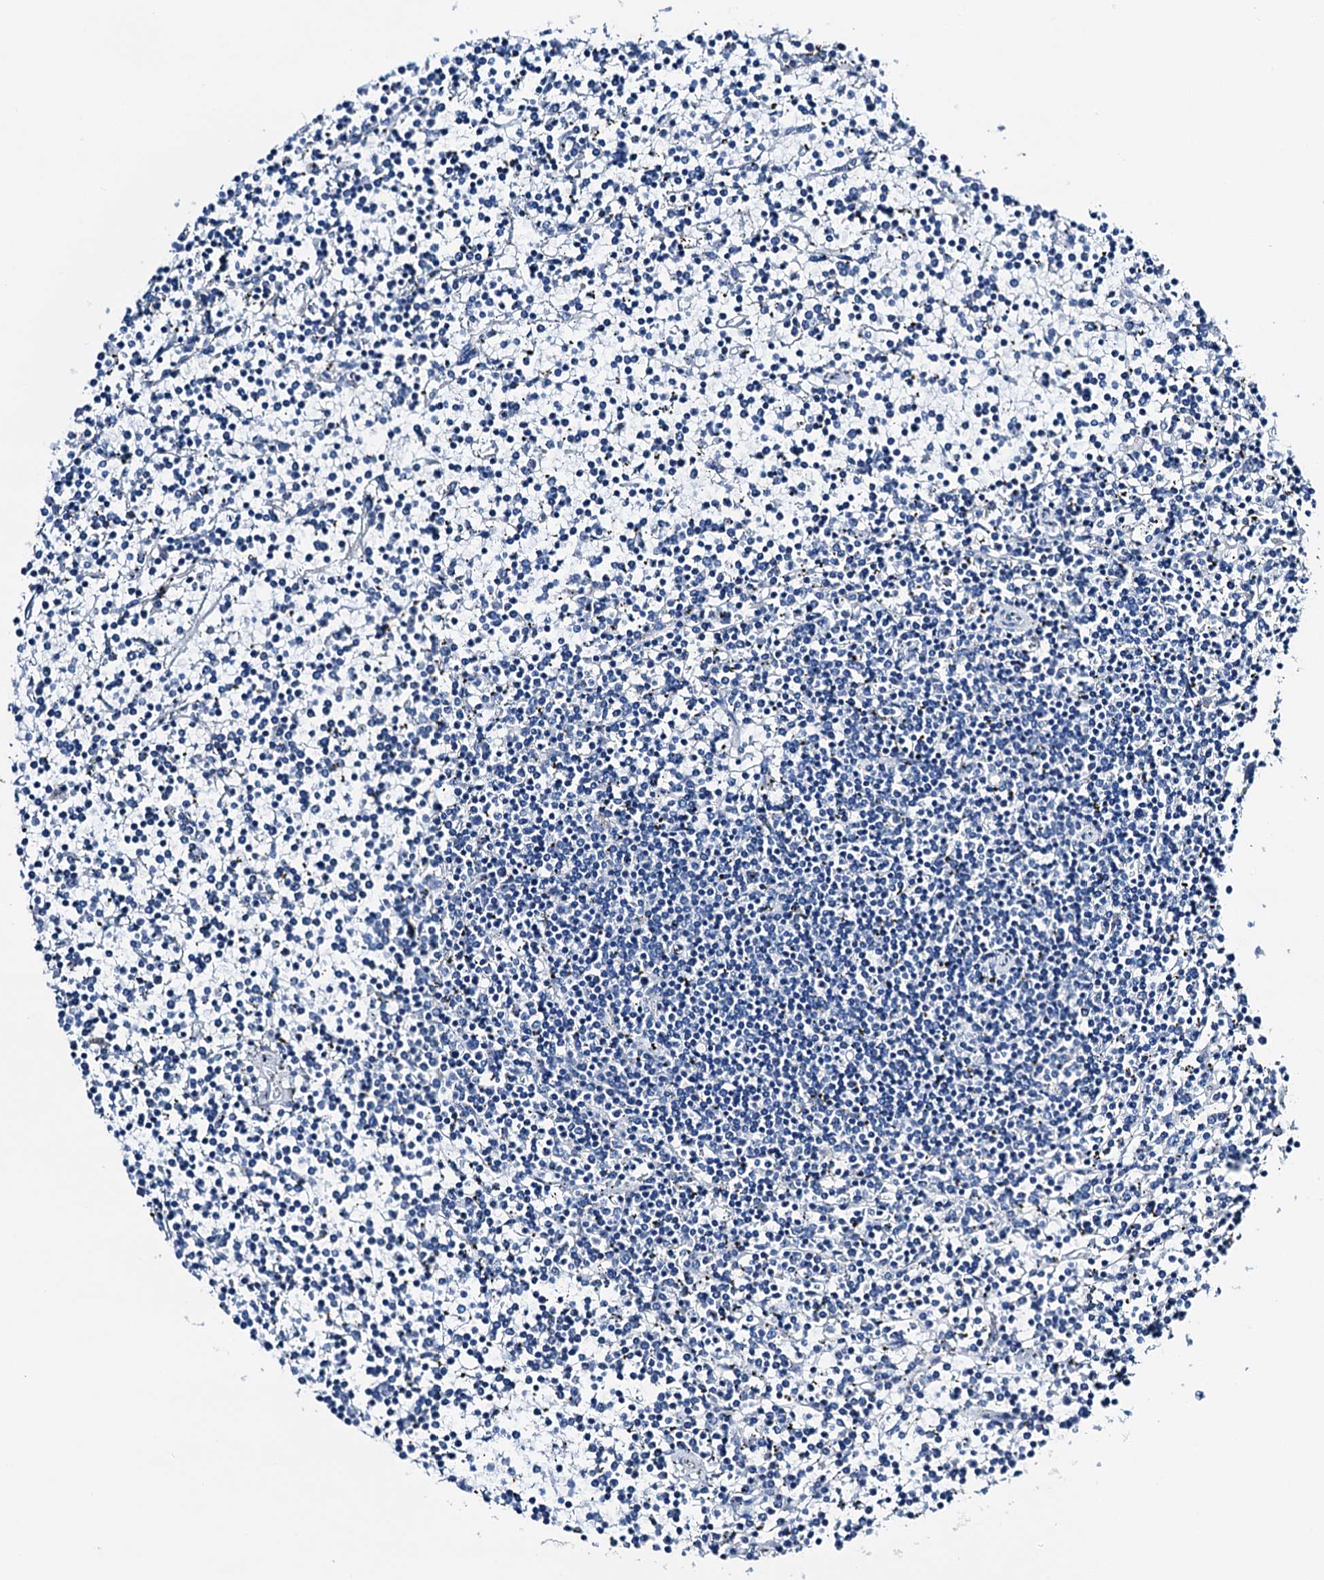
{"staining": {"intensity": "negative", "quantity": "none", "location": "none"}, "tissue": "lymphoma", "cell_type": "Tumor cells", "image_type": "cancer", "snomed": [{"axis": "morphology", "description": "Malignant lymphoma, non-Hodgkin's type, Low grade"}, {"axis": "topography", "description": "Spleen"}], "caption": "A high-resolution photomicrograph shows immunohistochemistry (IHC) staining of lymphoma, which demonstrates no significant staining in tumor cells.", "gene": "C1QTNF4", "patient": {"sex": "female", "age": 19}}